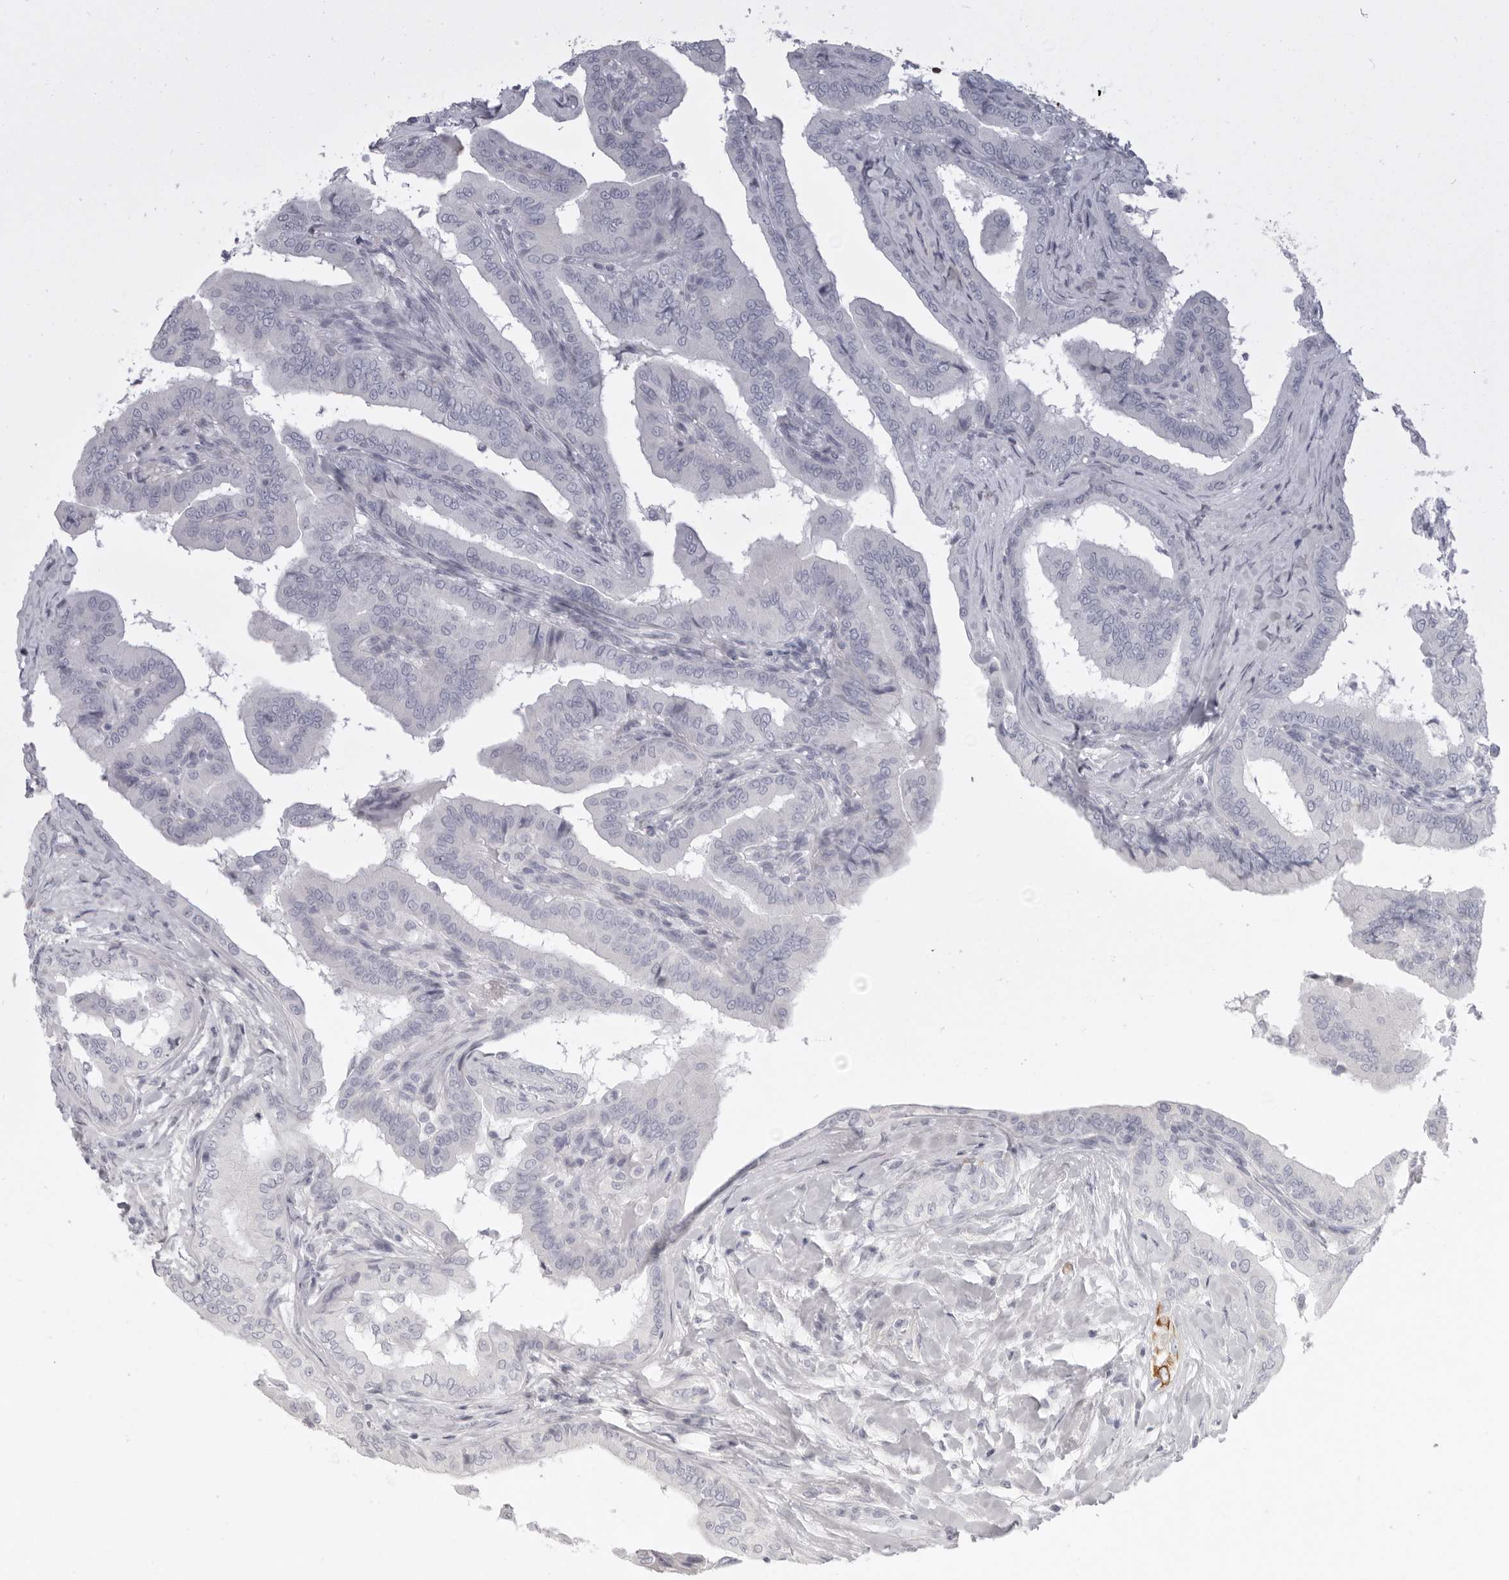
{"staining": {"intensity": "negative", "quantity": "none", "location": "none"}, "tissue": "thyroid cancer", "cell_type": "Tumor cells", "image_type": "cancer", "snomed": [{"axis": "morphology", "description": "Papillary adenocarcinoma, NOS"}, {"axis": "topography", "description": "Thyroid gland"}], "caption": "A high-resolution histopathology image shows immunohistochemistry (IHC) staining of thyroid cancer (papillary adenocarcinoma), which displays no significant expression in tumor cells.", "gene": "RXFP1", "patient": {"sex": "male", "age": 33}}